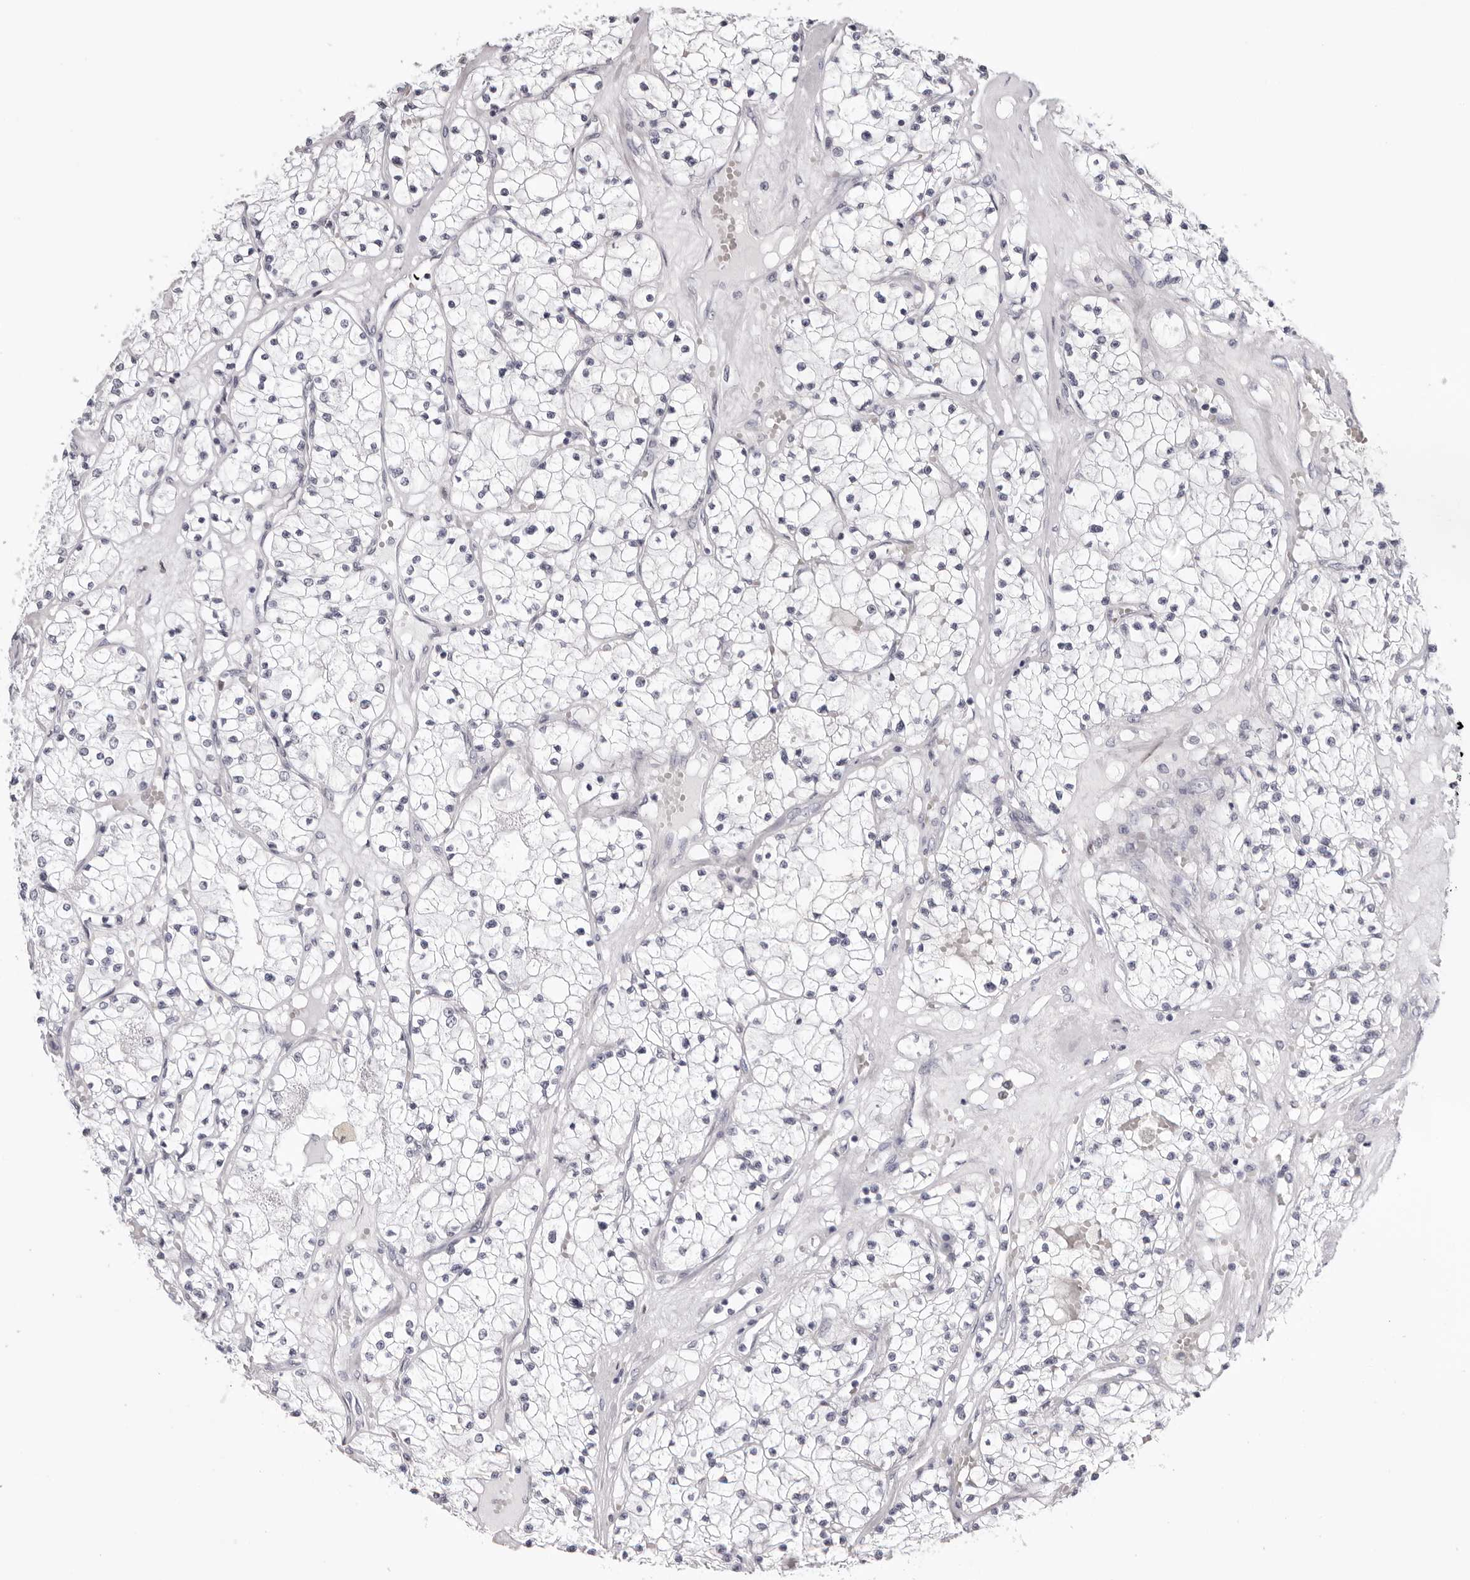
{"staining": {"intensity": "negative", "quantity": "none", "location": "none"}, "tissue": "renal cancer", "cell_type": "Tumor cells", "image_type": "cancer", "snomed": [{"axis": "morphology", "description": "Normal tissue, NOS"}, {"axis": "morphology", "description": "Adenocarcinoma, NOS"}, {"axis": "topography", "description": "Kidney"}], "caption": "Immunohistochemistry image of neoplastic tissue: human adenocarcinoma (renal) stained with DAB (3,3'-diaminobenzidine) displays no significant protein expression in tumor cells. (Brightfield microscopy of DAB immunohistochemistry at high magnification).", "gene": "TMOD4", "patient": {"sex": "male", "age": 68}}